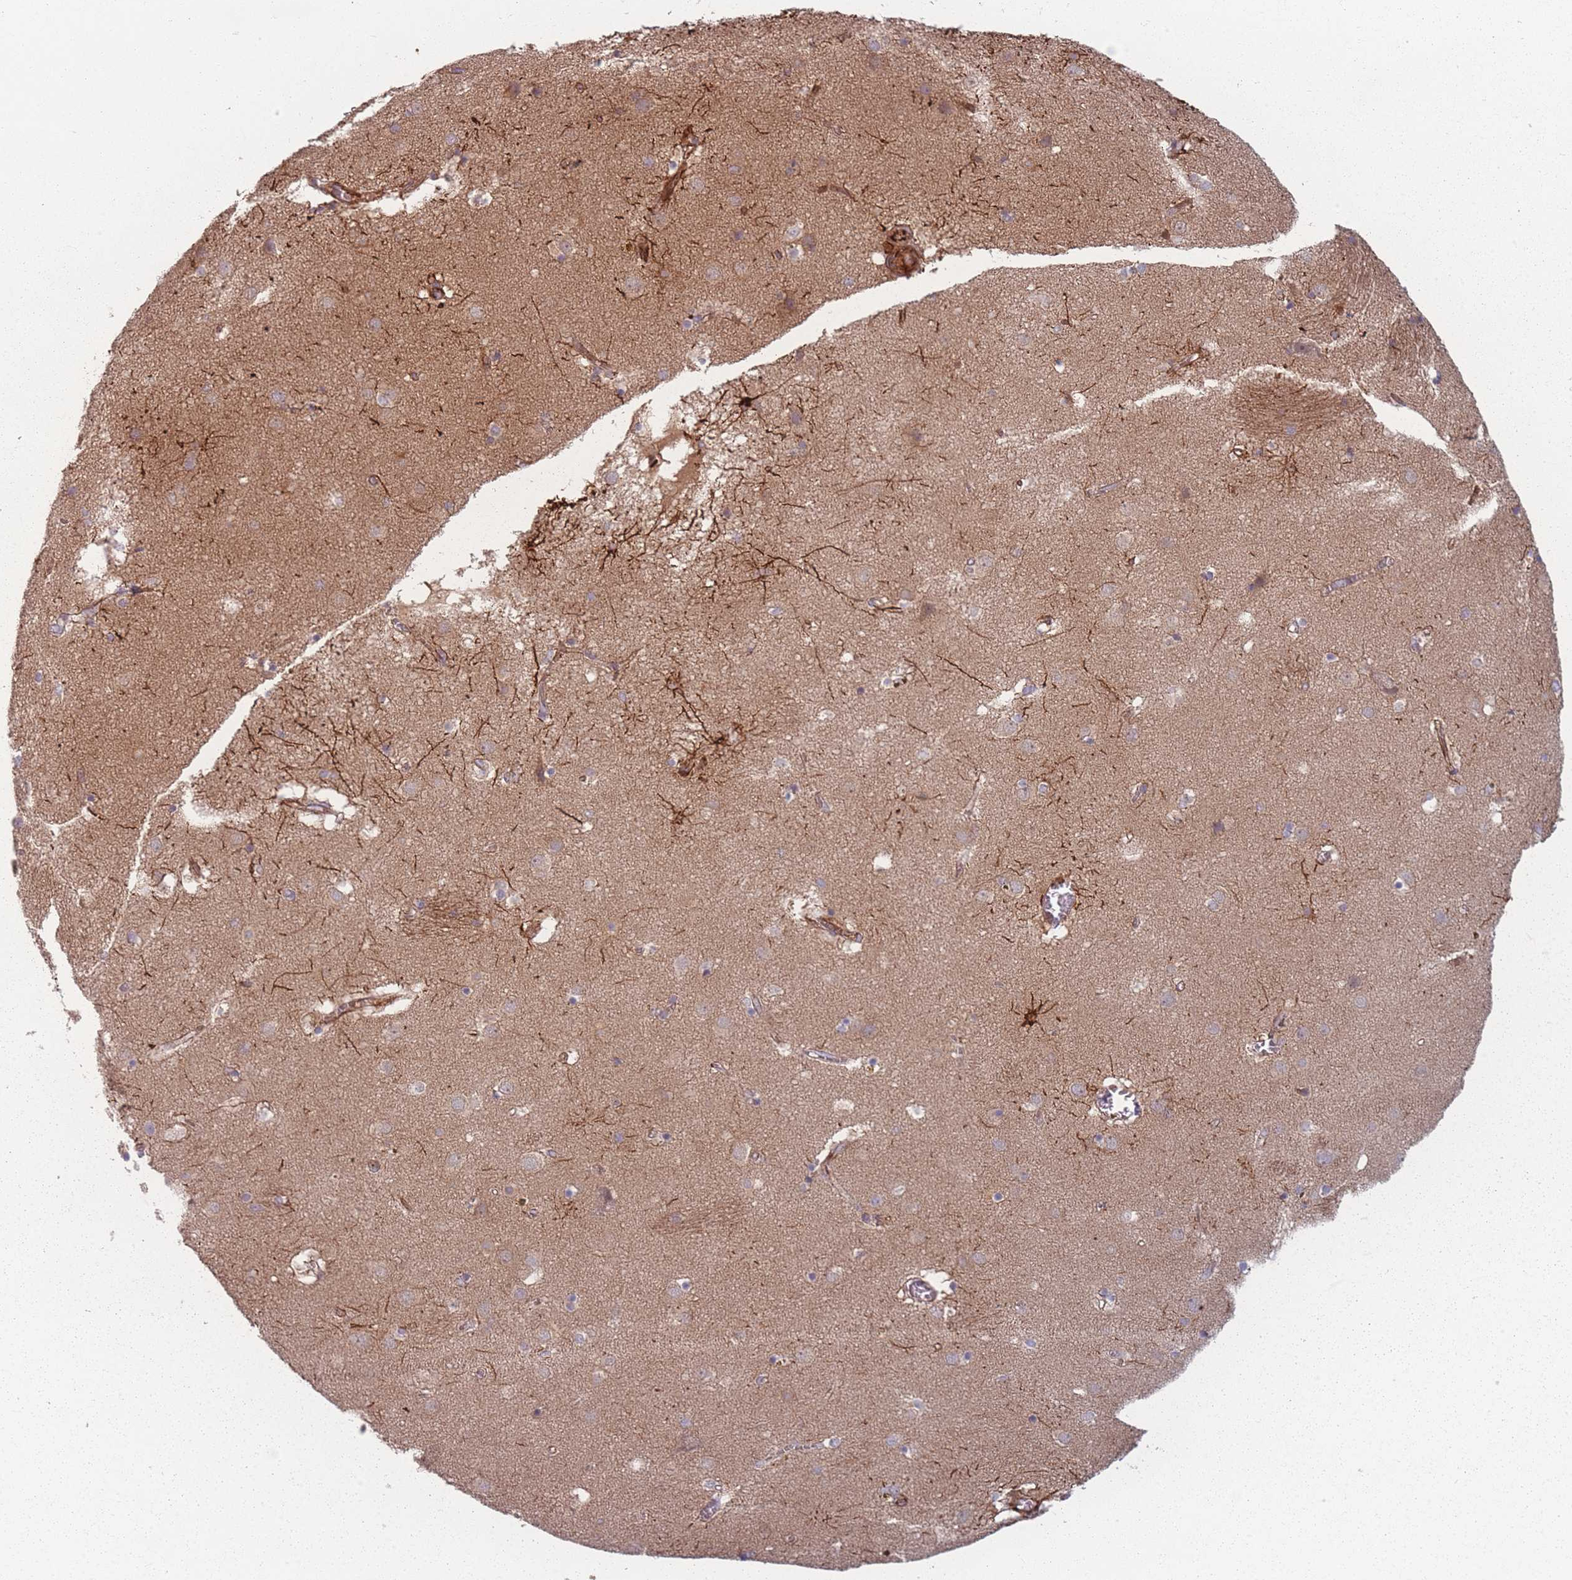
{"staining": {"intensity": "negative", "quantity": "none", "location": "none"}, "tissue": "caudate", "cell_type": "Glial cells", "image_type": "normal", "snomed": [{"axis": "morphology", "description": "Normal tissue, NOS"}, {"axis": "topography", "description": "Lateral ventricle wall"}], "caption": "IHC histopathology image of benign caudate: human caudate stained with DAB (3,3'-diaminobenzidine) shows no significant protein staining in glial cells.", "gene": "EEF1AKMT2", "patient": {"sex": "male", "age": 70}}